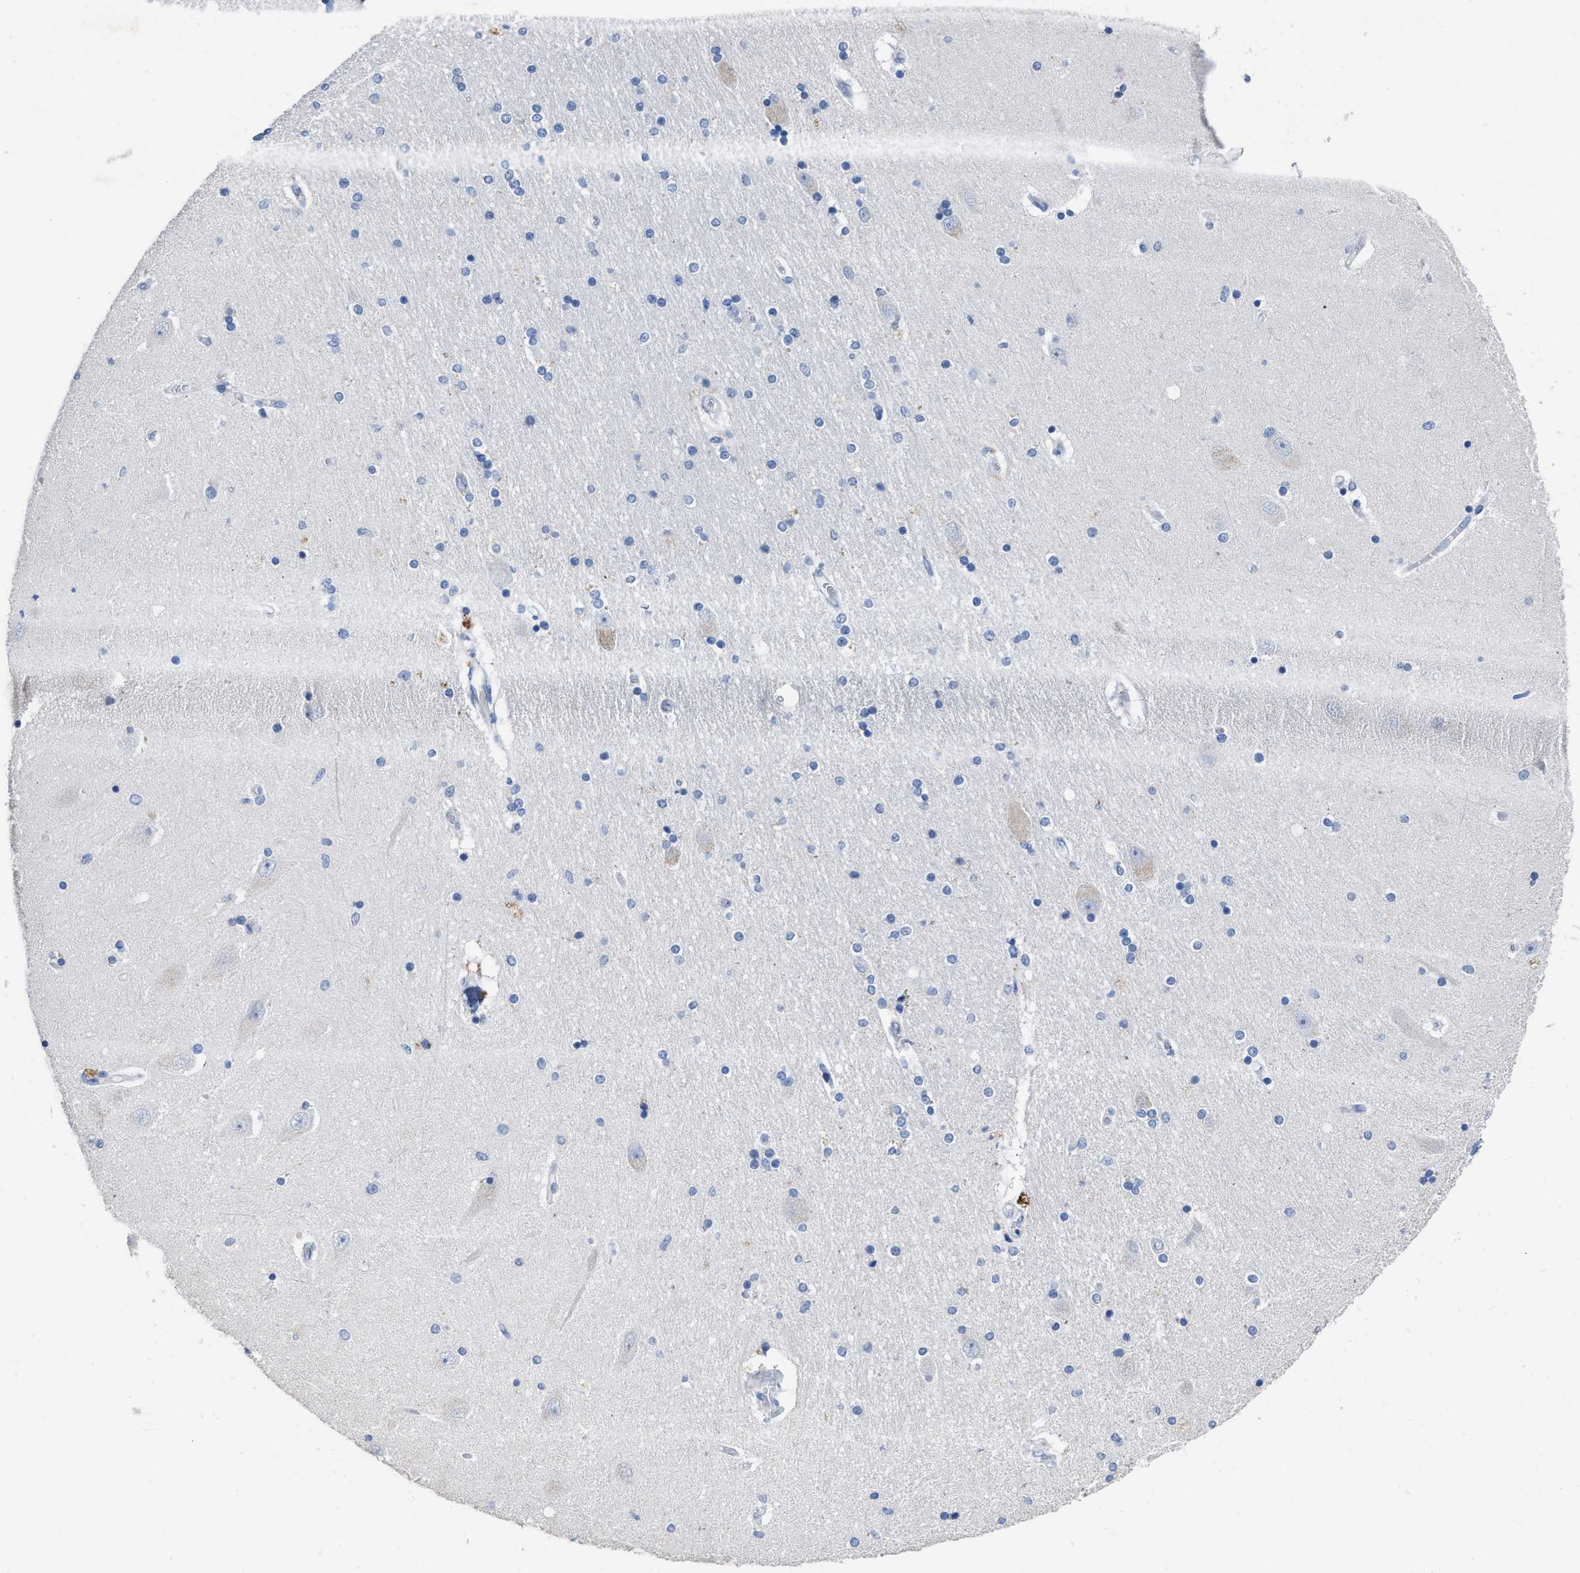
{"staining": {"intensity": "negative", "quantity": "none", "location": "none"}, "tissue": "hippocampus", "cell_type": "Glial cells", "image_type": "normal", "snomed": [{"axis": "morphology", "description": "Normal tissue, NOS"}, {"axis": "topography", "description": "Hippocampus"}], "caption": "A high-resolution micrograph shows immunohistochemistry (IHC) staining of benign hippocampus, which shows no significant staining in glial cells. (DAB IHC, high magnification).", "gene": "CEACAM5", "patient": {"sex": "female", "age": 54}}